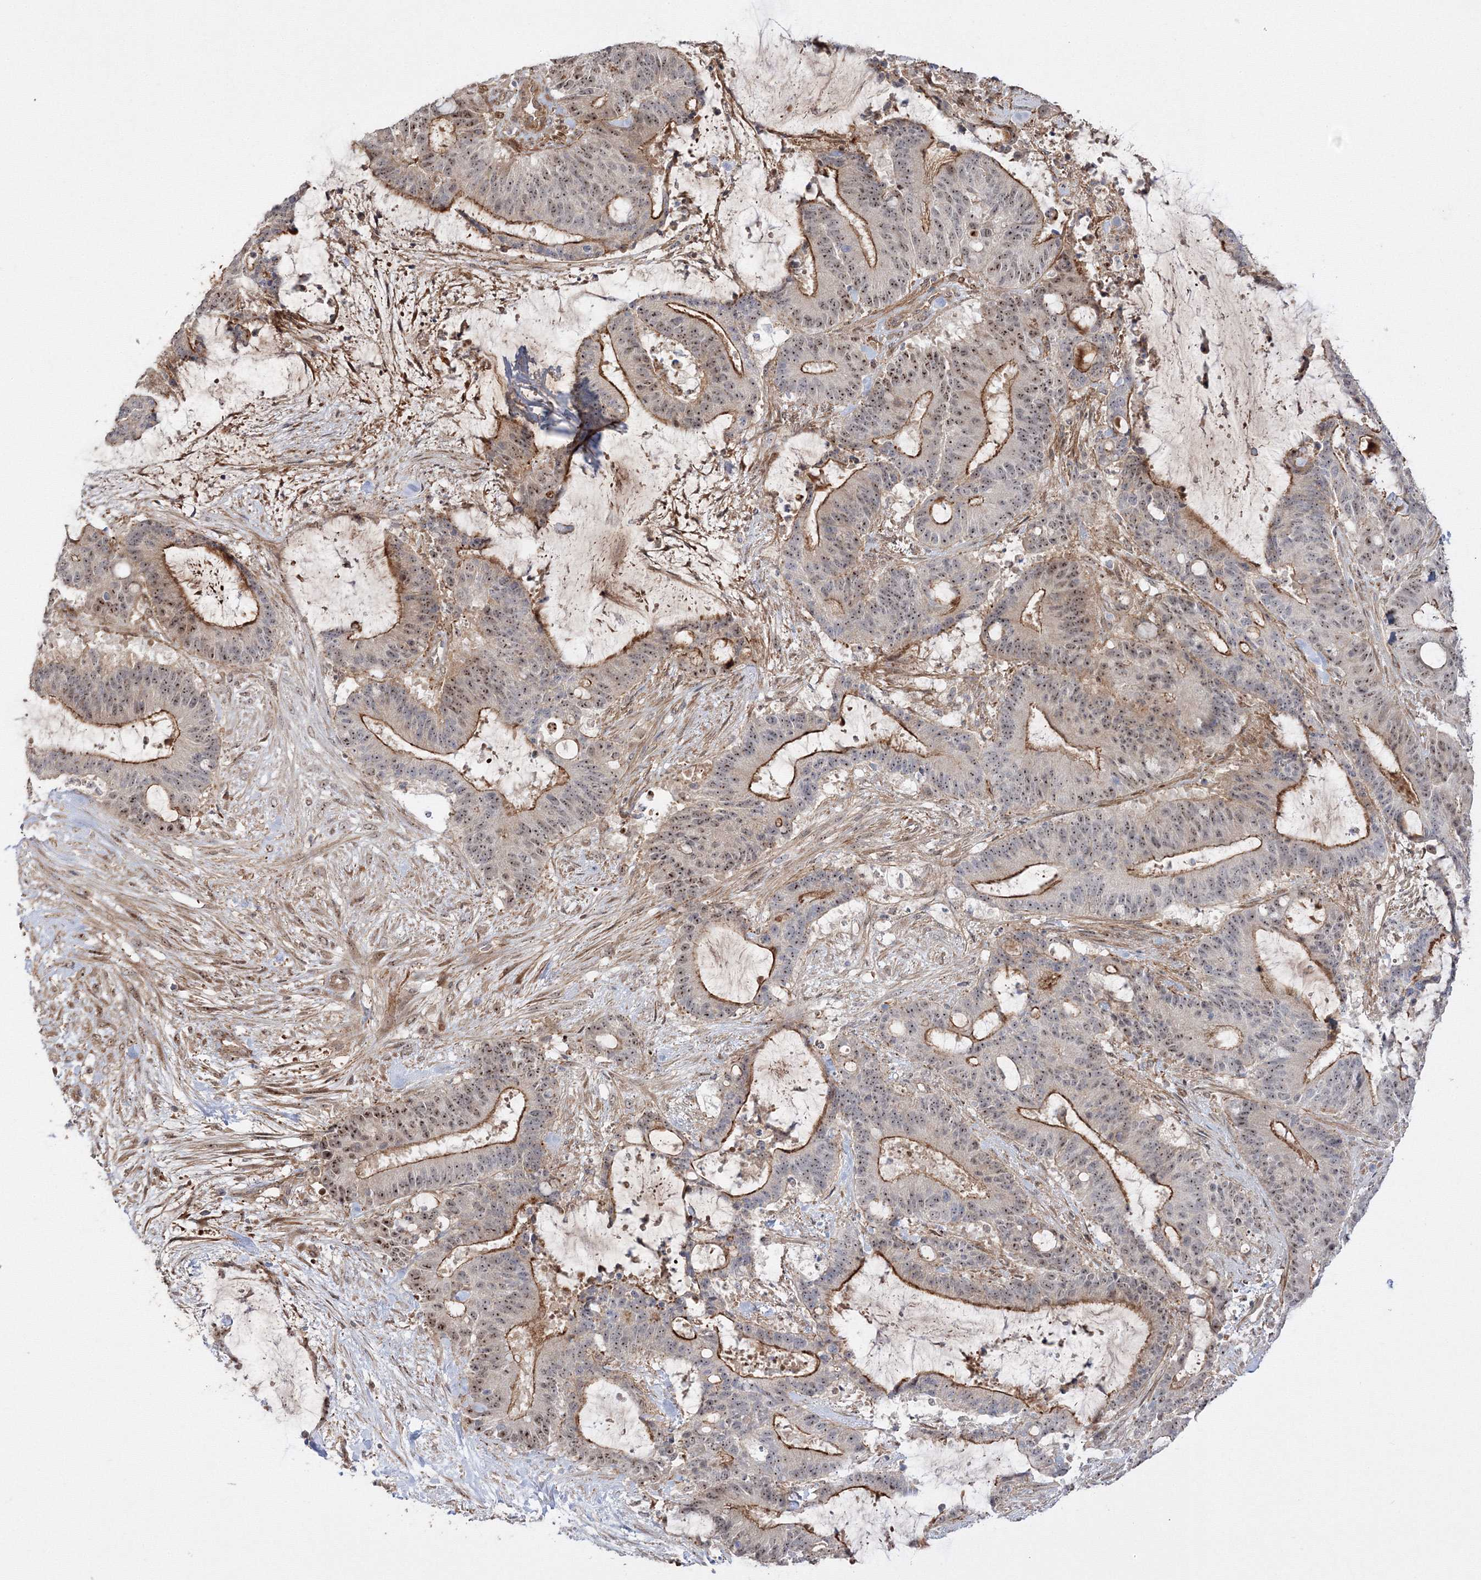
{"staining": {"intensity": "moderate", "quantity": ">75%", "location": "cytoplasmic/membranous,nuclear"}, "tissue": "liver cancer", "cell_type": "Tumor cells", "image_type": "cancer", "snomed": [{"axis": "morphology", "description": "Normal tissue, NOS"}, {"axis": "morphology", "description": "Cholangiocarcinoma"}, {"axis": "topography", "description": "Liver"}, {"axis": "topography", "description": "Peripheral nerve tissue"}], "caption": "Immunohistochemical staining of human liver cancer displays moderate cytoplasmic/membranous and nuclear protein staining in about >75% of tumor cells.", "gene": "NPM3", "patient": {"sex": "female", "age": 73}}